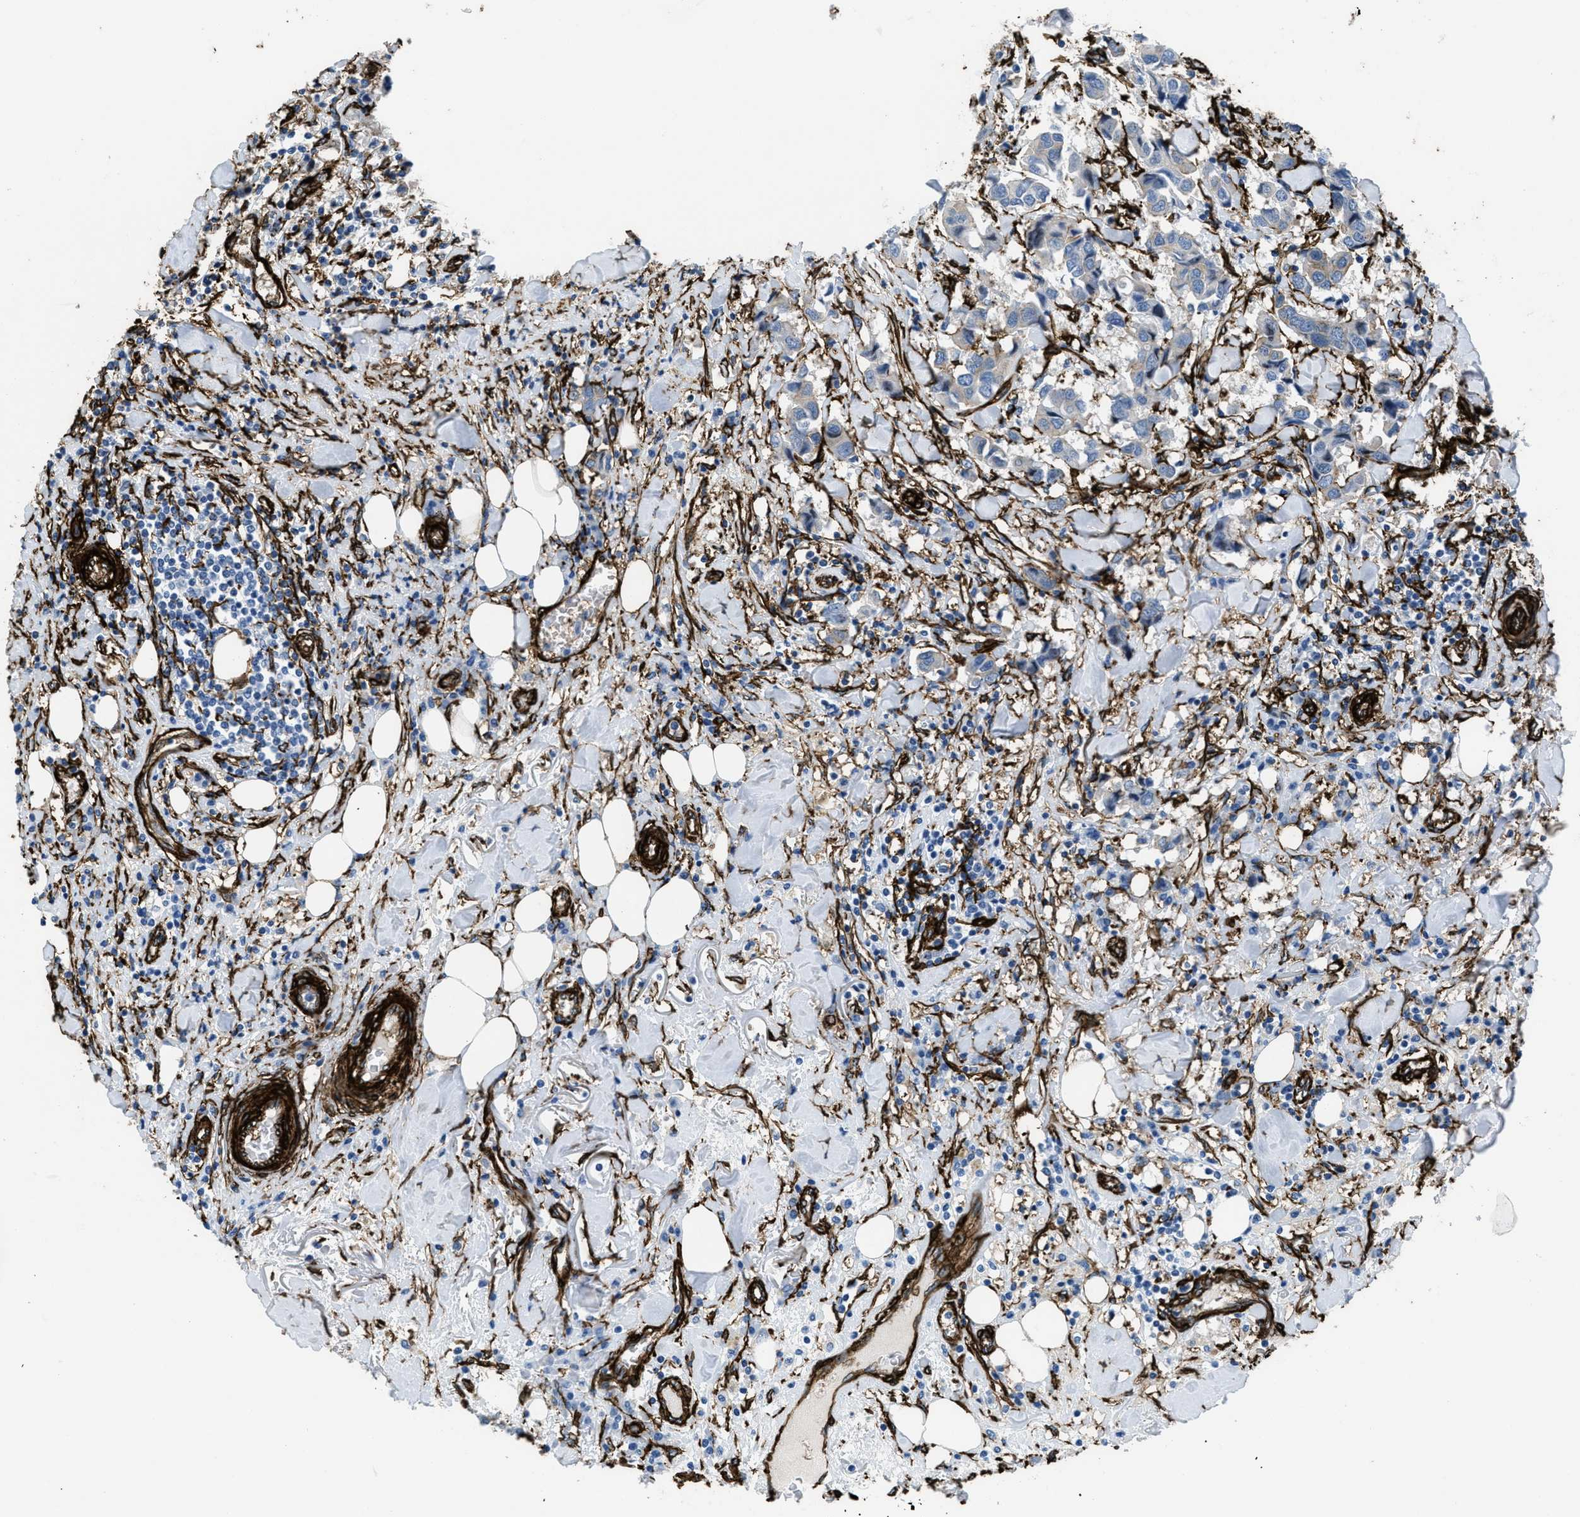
{"staining": {"intensity": "negative", "quantity": "none", "location": "none"}, "tissue": "breast cancer", "cell_type": "Tumor cells", "image_type": "cancer", "snomed": [{"axis": "morphology", "description": "Duct carcinoma"}, {"axis": "topography", "description": "Breast"}], "caption": "DAB (3,3'-diaminobenzidine) immunohistochemical staining of breast cancer reveals no significant expression in tumor cells. The staining was performed using DAB to visualize the protein expression in brown, while the nuclei were stained in blue with hematoxylin (Magnification: 20x).", "gene": "CALD1", "patient": {"sex": "female", "age": 80}}